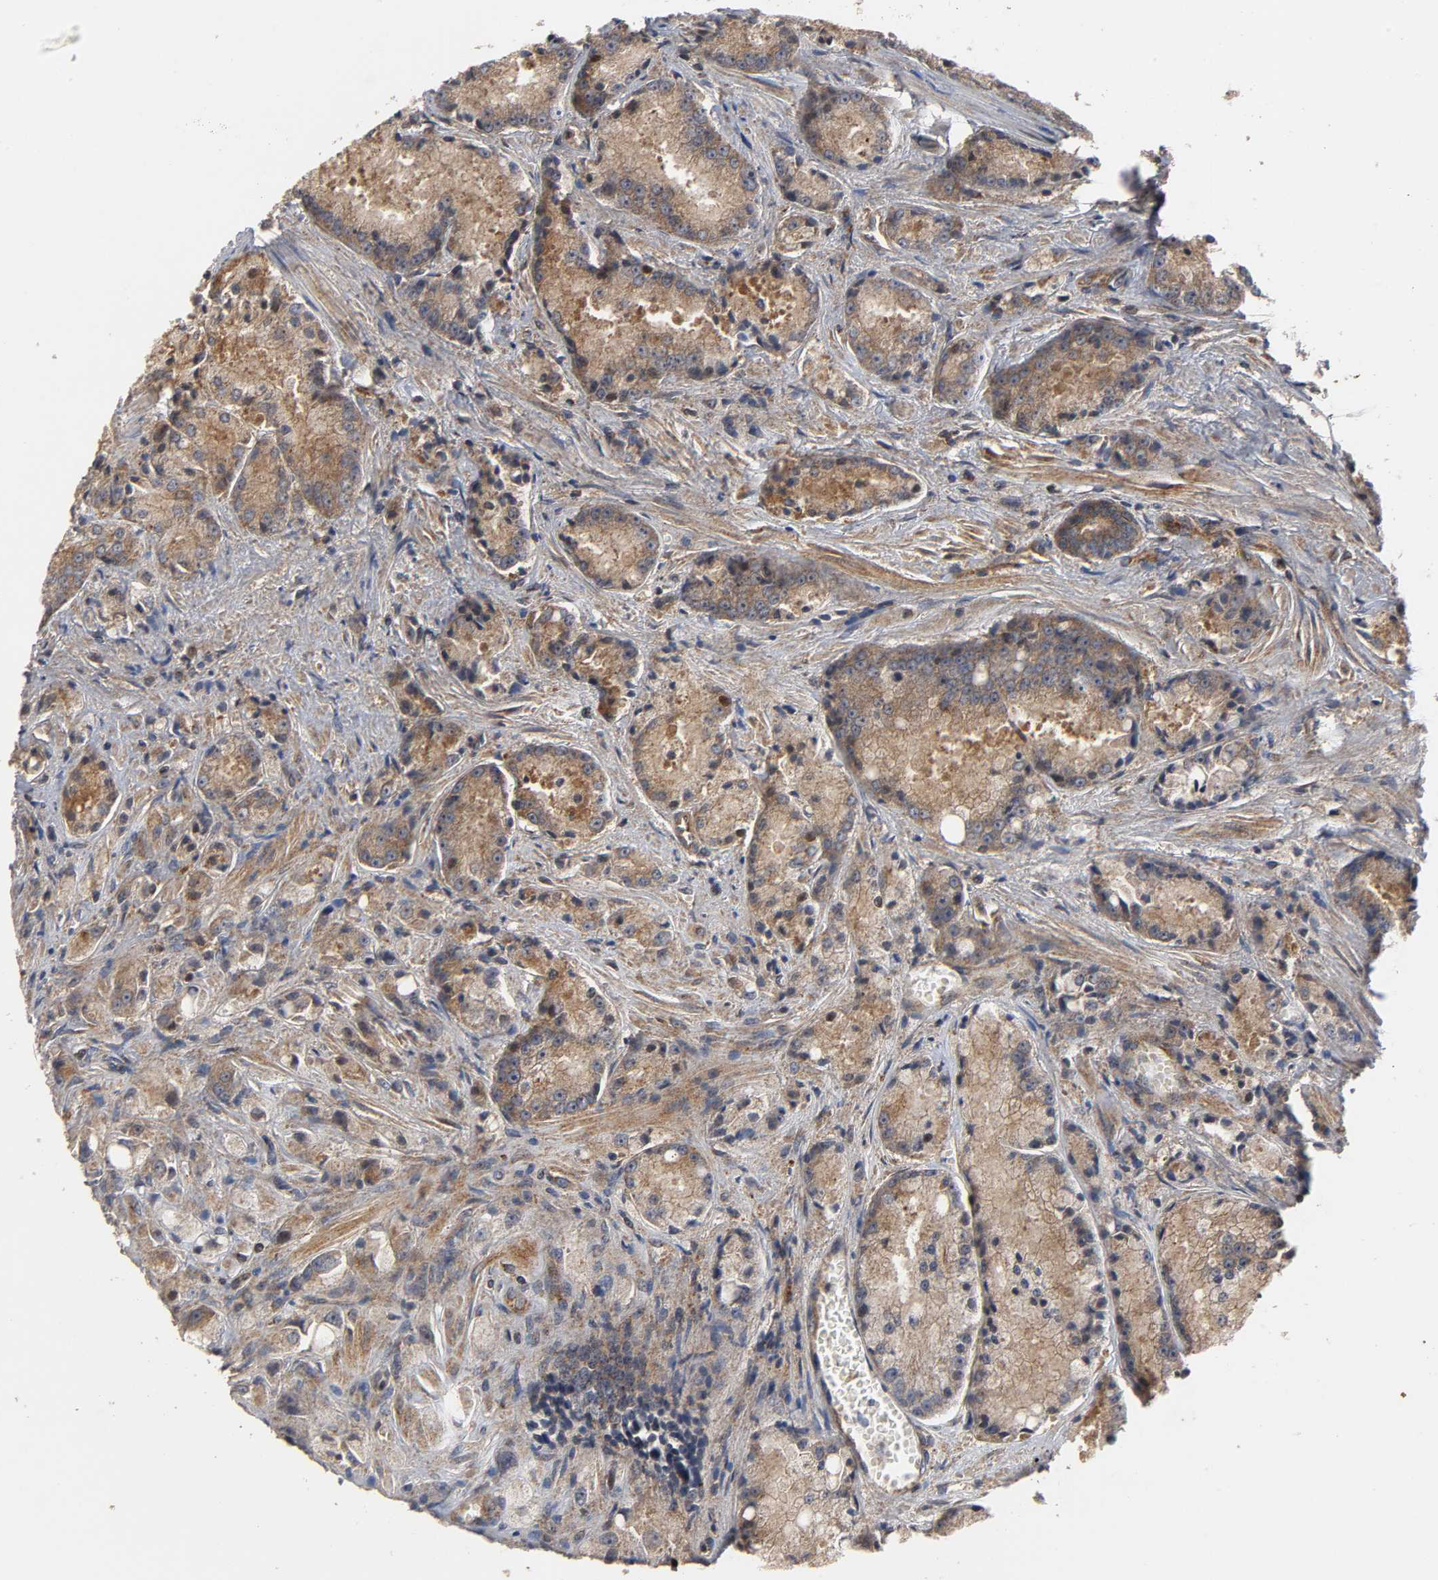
{"staining": {"intensity": "moderate", "quantity": ">75%", "location": "cytoplasmic/membranous"}, "tissue": "prostate cancer", "cell_type": "Tumor cells", "image_type": "cancer", "snomed": [{"axis": "morphology", "description": "Adenocarcinoma, Low grade"}, {"axis": "topography", "description": "Prostate"}], "caption": "High-power microscopy captured an IHC micrograph of prostate cancer (adenocarcinoma (low-grade)), revealing moderate cytoplasmic/membranous staining in approximately >75% of tumor cells. The protein of interest is stained brown, and the nuclei are stained in blue (DAB (3,3'-diaminobenzidine) IHC with brightfield microscopy, high magnification).", "gene": "IKBKB", "patient": {"sex": "male", "age": 64}}